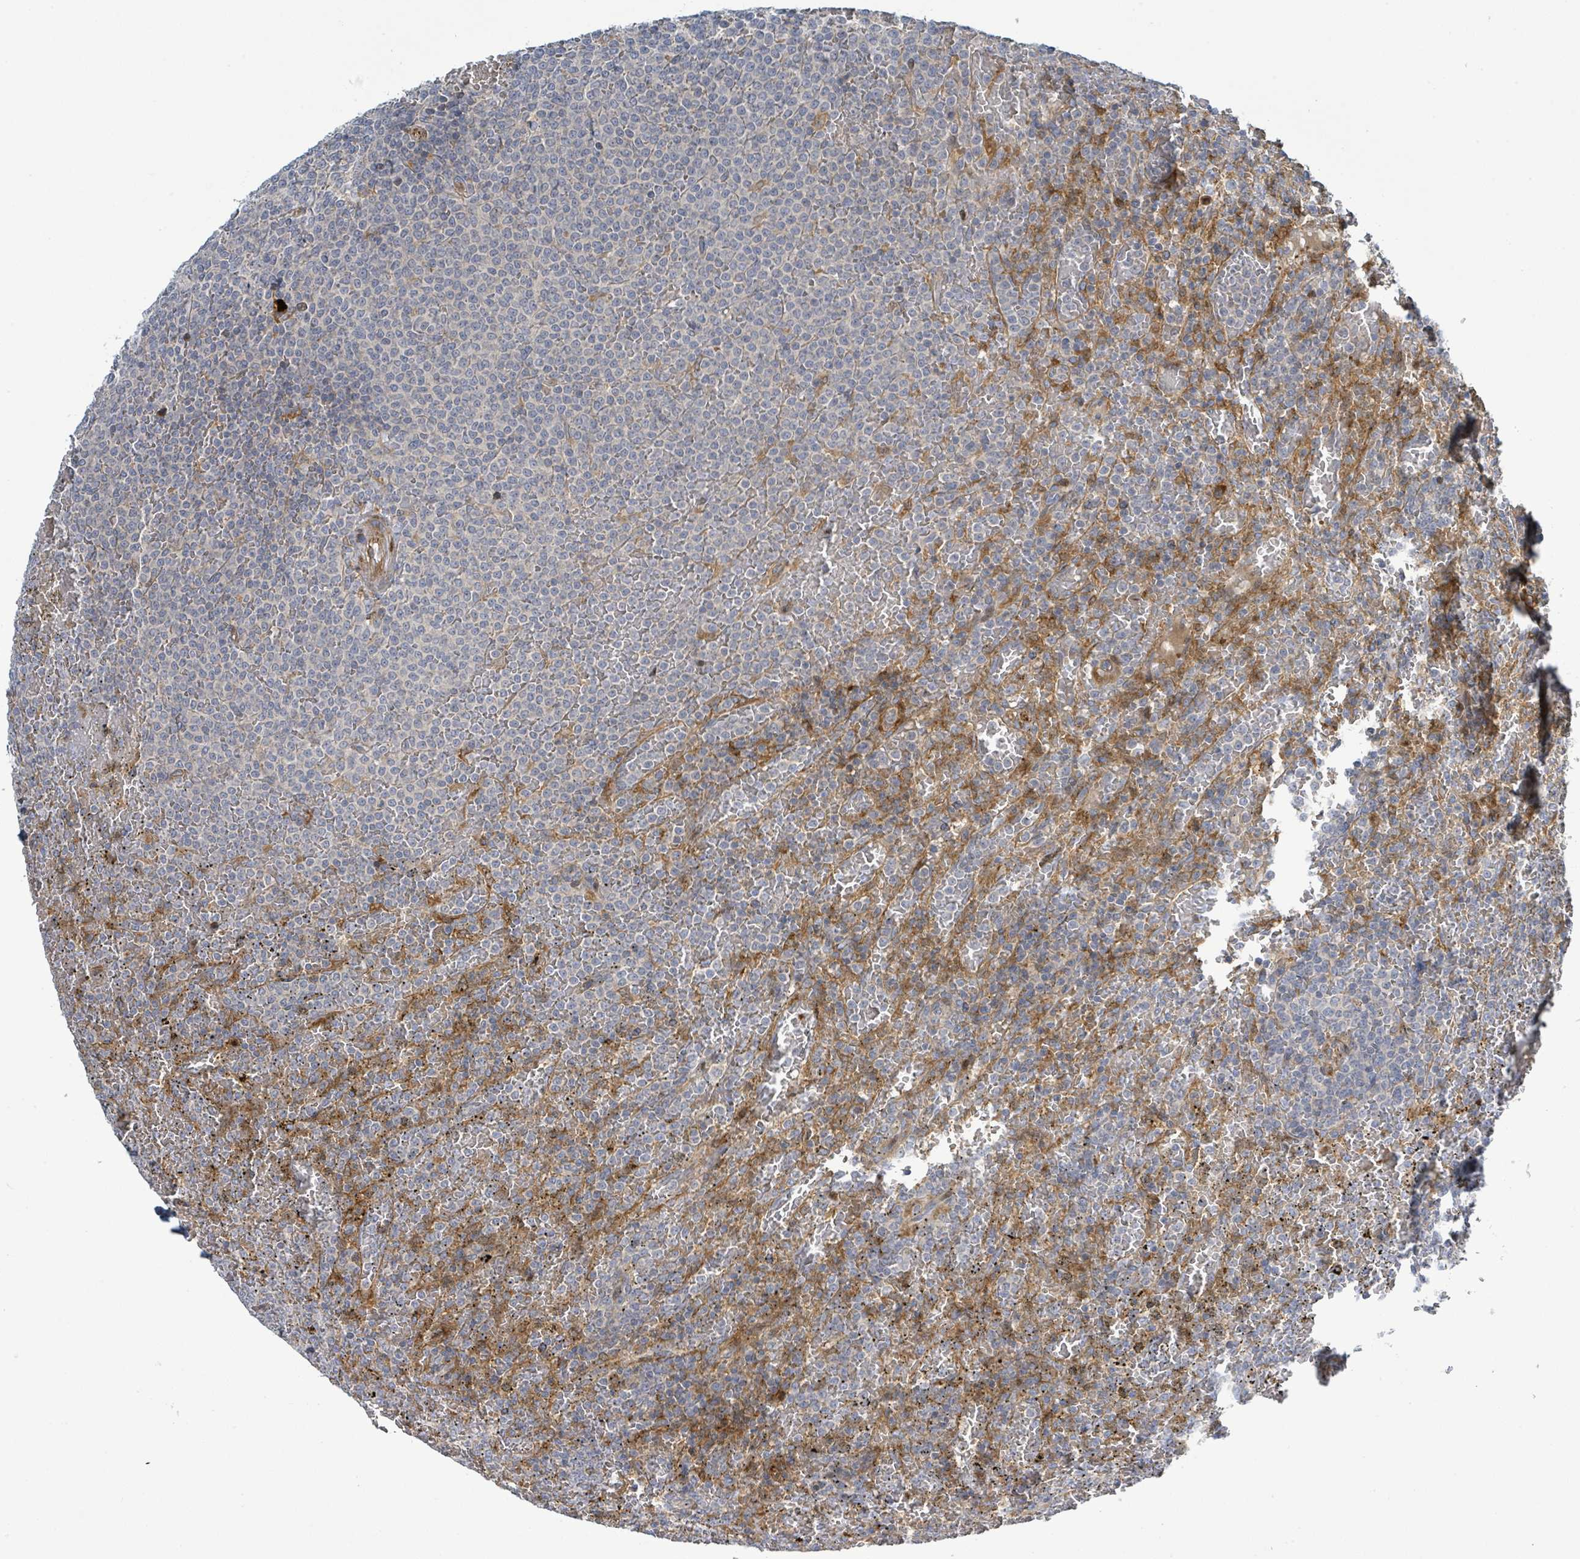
{"staining": {"intensity": "negative", "quantity": "none", "location": "none"}, "tissue": "lymphoma", "cell_type": "Tumor cells", "image_type": "cancer", "snomed": [{"axis": "morphology", "description": "Malignant lymphoma, non-Hodgkin's type, Low grade"}, {"axis": "topography", "description": "Spleen"}], "caption": "Immunohistochemistry histopathology image of human malignant lymphoma, non-Hodgkin's type (low-grade) stained for a protein (brown), which displays no expression in tumor cells.", "gene": "CFAP210", "patient": {"sex": "male", "age": 60}}